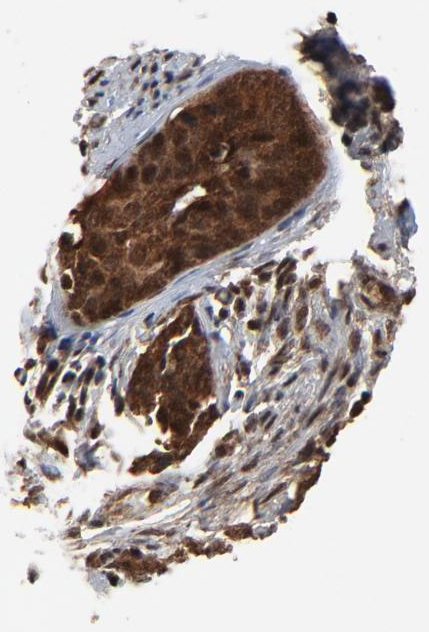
{"staining": {"intensity": "strong", "quantity": ">75%", "location": "cytoplasmic/membranous,nuclear"}, "tissue": "cervical cancer", "cell_type": "Tumor cells", "image_type": "cancer", "snomed": [{"axis": "morphology", "description": "Squamous cell carcinoma, NOS"}, {"axis": "topography", "description": "Cervix"}], "caption": "Immunohistochemistry image of squamous cell carcinoma (cervical) stained for a protein (brown), which displays high levels of strong cytoplasmic/membranous and nuclear staining in approximately >75% of tumor cells.", "gene": "RHOJ", "patient": {"sex": "female", "age": 31}}